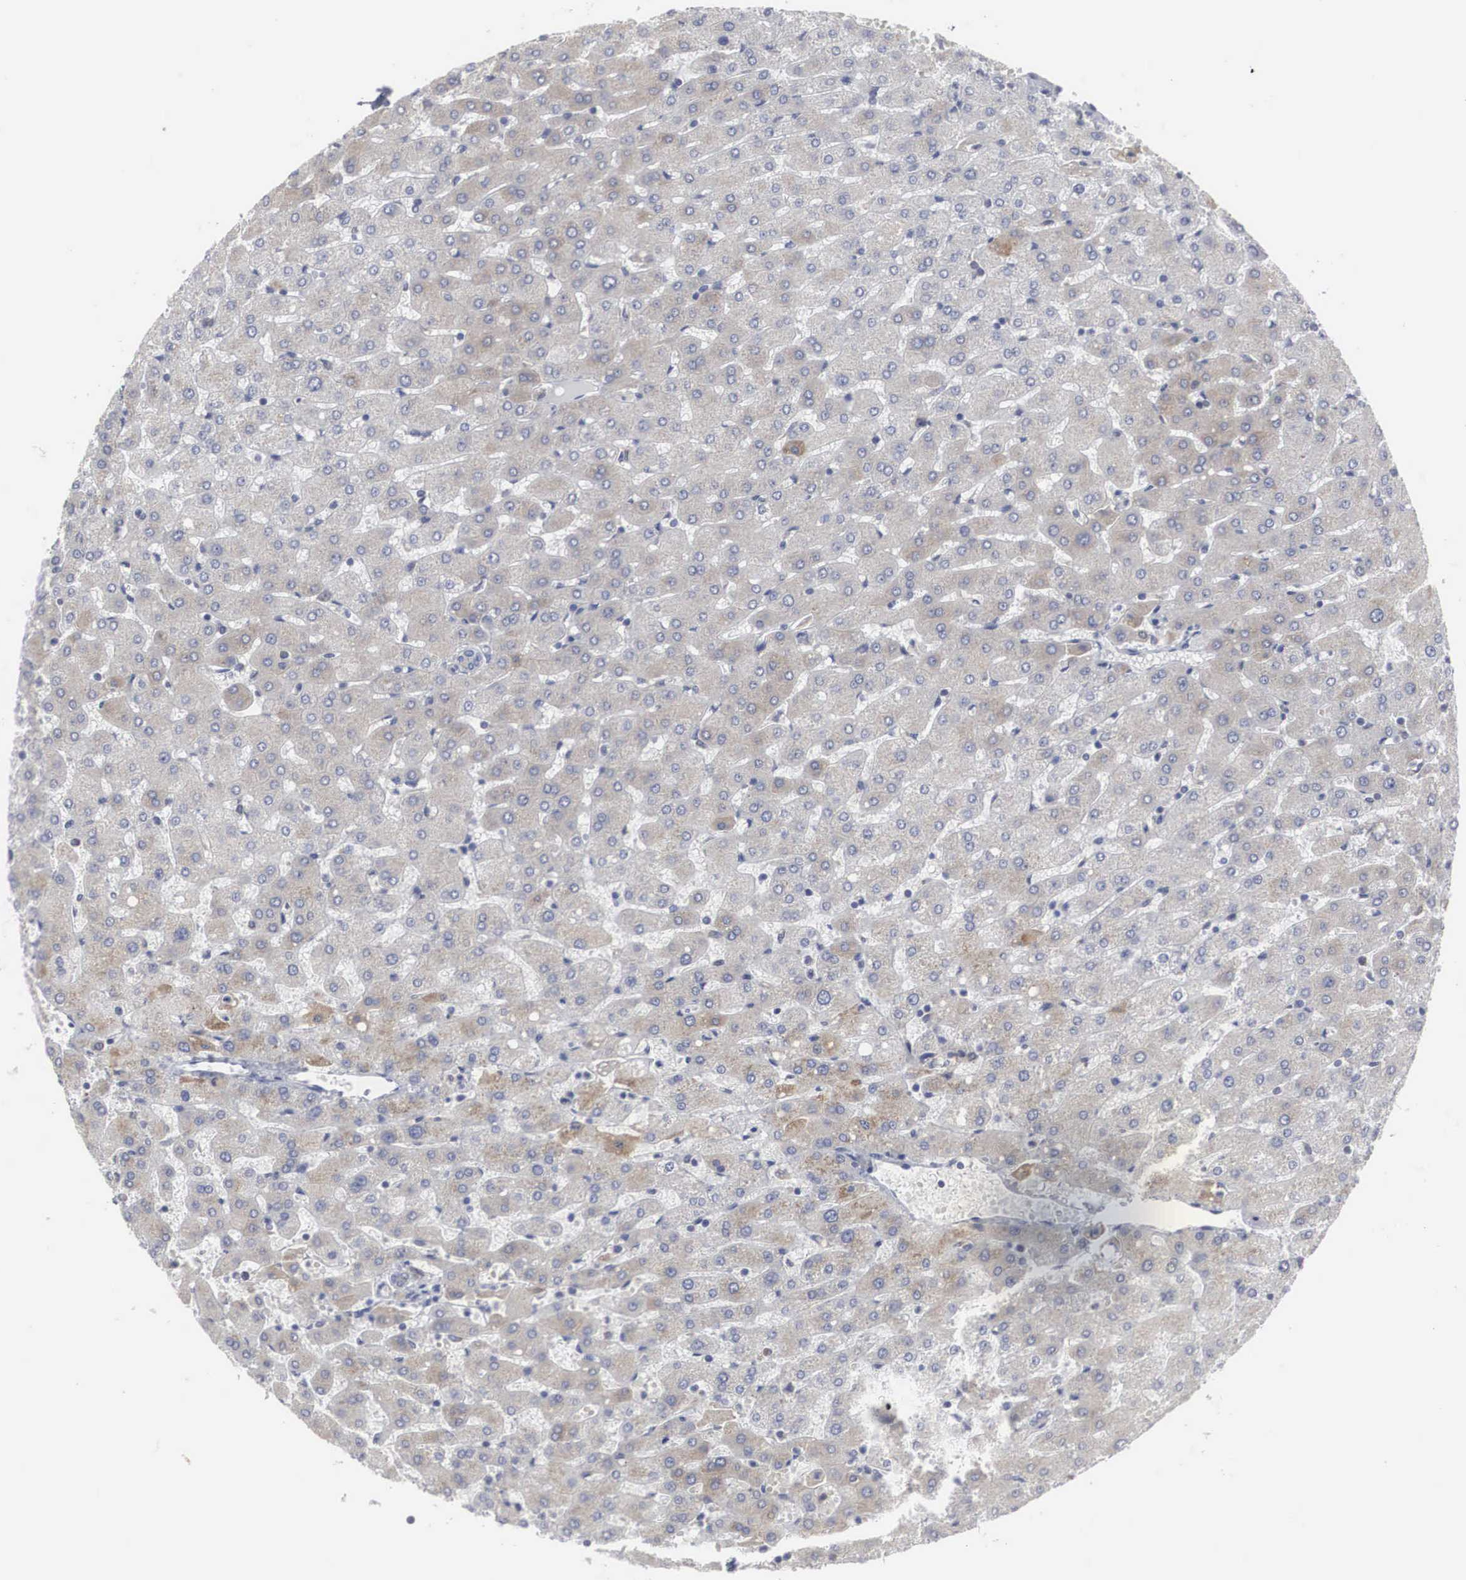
{"staining": {"intensity": "weak", "quantity": "25%-75%", "location": "cytoplasmic/membranous"}, "tissue": "liver", "cell_type": "Cholangiocytes", "image_type": "normal", "snomed": [{"axis": "morphology", "description": "Normal tissue, NOS"}, {"axis": "topography", "description": "Liver"}], "caption": "A high-resolution micrograph shows immunohistochemistry (IHC) staining of benign liver, which demonstrates weak cytoplasmic/membranous positivity in approximately 25%-75% of cholangiocytes.", "gene": "CTAGE15", "patient": {"sex": "female", "age": 30}}